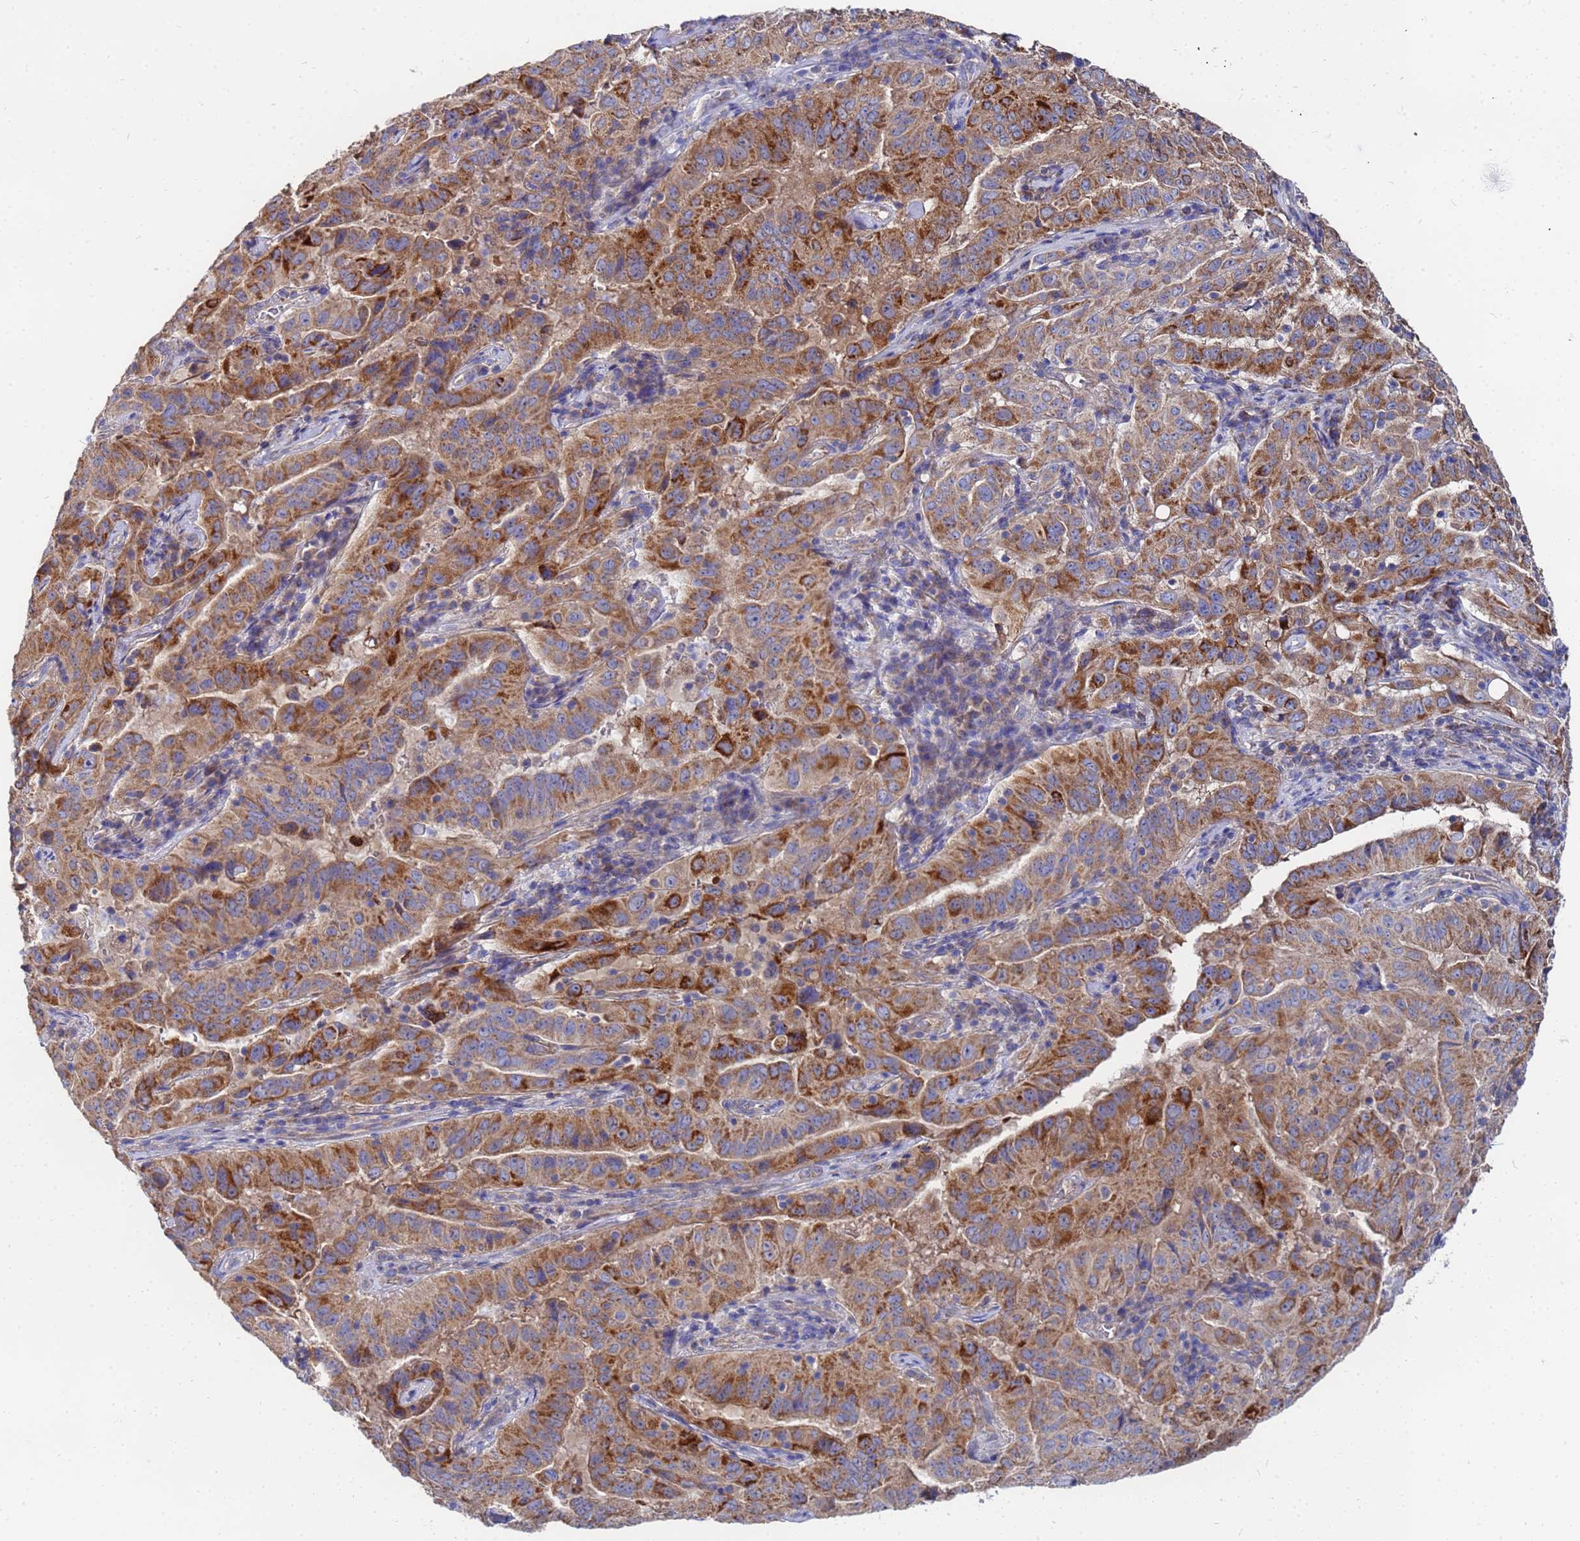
{"staining": {"intensity": "moderate", "quantity": ">75%", "location": "cytoplasmic/membranous"}, "tissue": "pancreatic cancer", "cell_type": "Tumor cells", "image_type": "cancer", "snomed": [{"axis": "morphology", "description": "Adenocarcinoma, NOS"}, {"axis": "topography", "description": "Pancreas"}], "caption": "Immunohistochemical staining of human pancreatic cancer (adenocarcinoma) exhibits medium levels of moderate cytoplasmic/membranous staining in approximately >75% of tumor cells. The protein is shown in brown color, while the nuclei are stained blue.", "gene": "FAHD2A", "patient": {"sex": "male", "age": 63}}